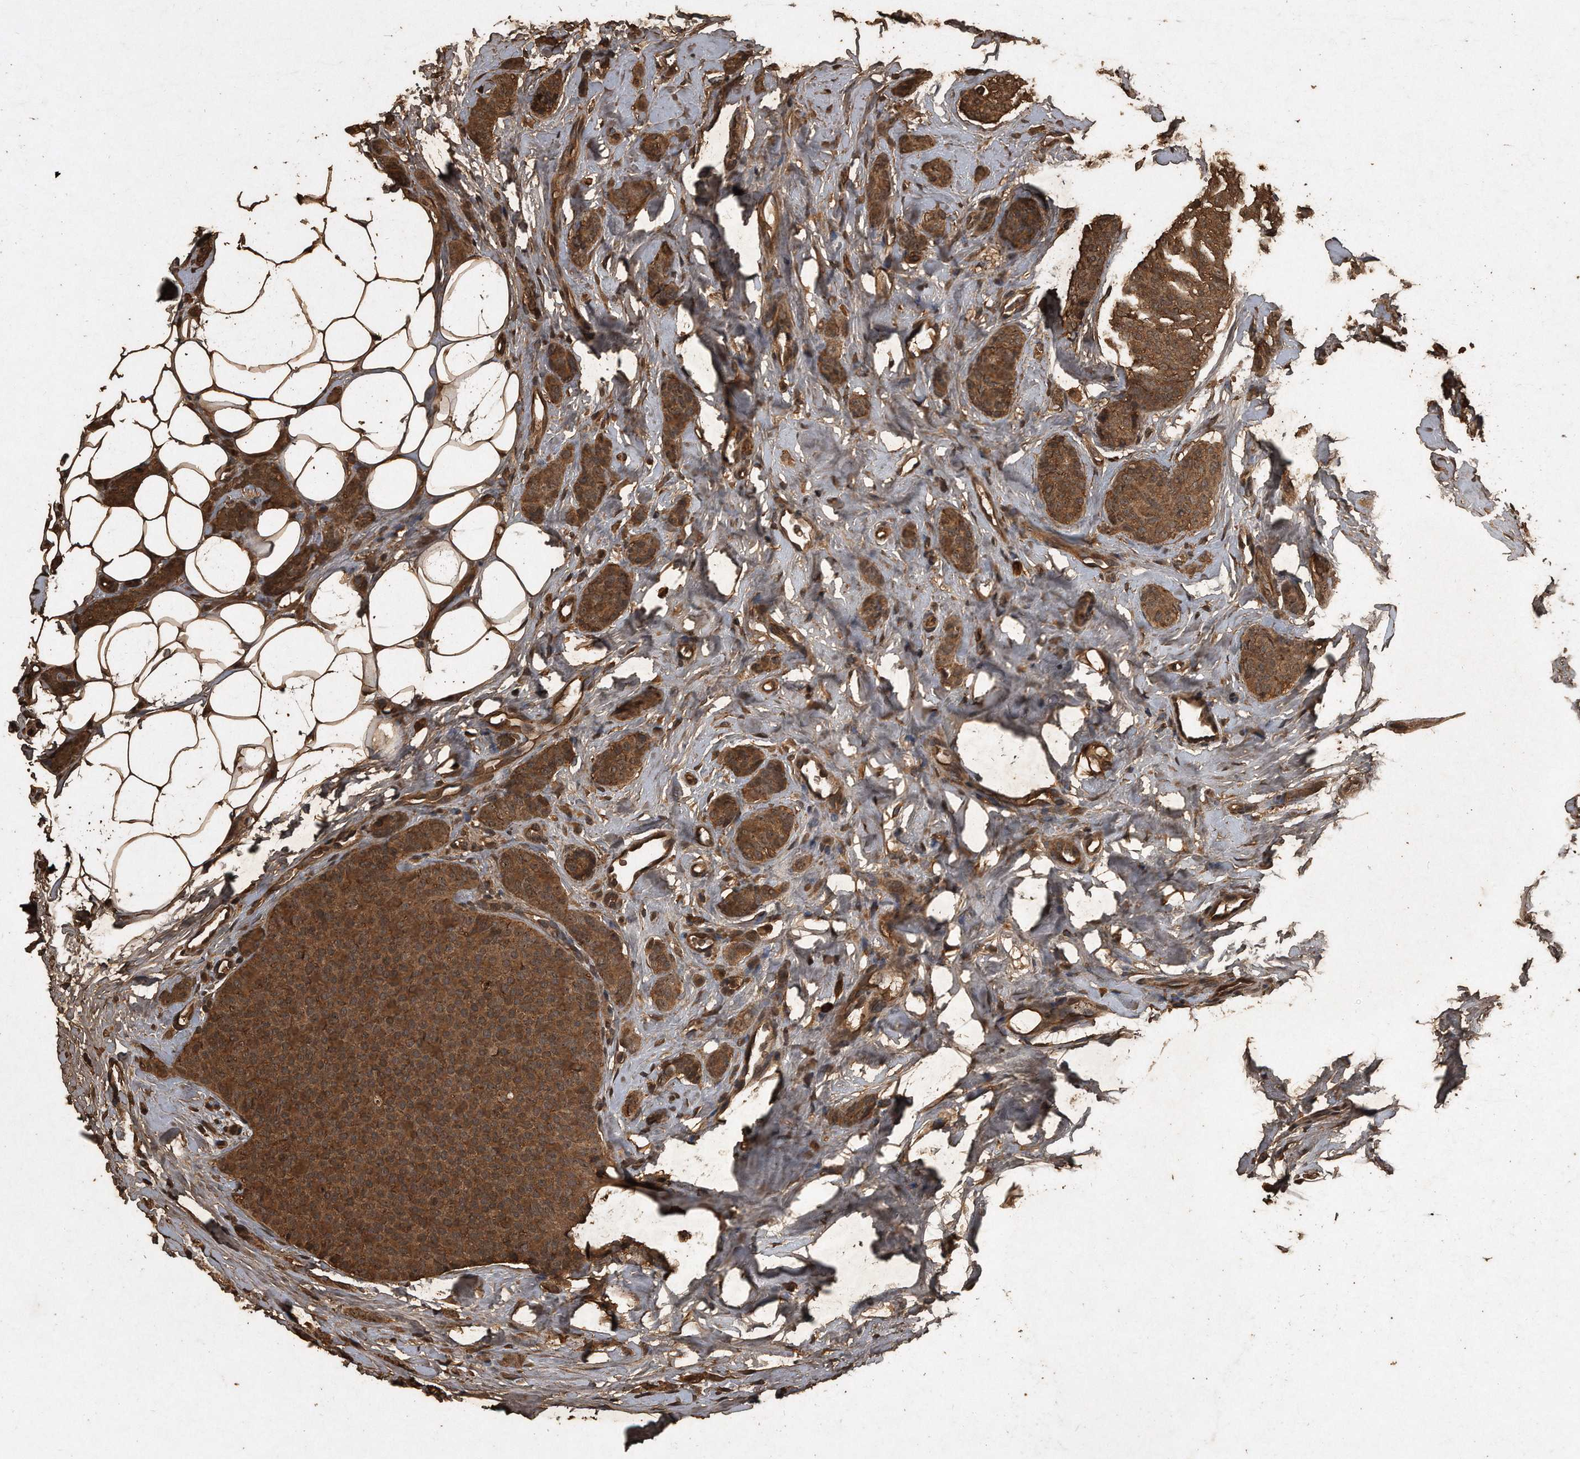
{"staining": {"intensity": "strong", "quantity": ">75%", "location": "cytoplasmic/membranous"}, "tissue": "breast cancer", "cell_type": "Tumor cells", "image_type": "cancer", "snomed": [{"axis": "morphology", "description": "Lobular carcinoma"}, {"axis": "topography", "description": "Skin"}, {"axis": "topography", "description": "Breast"}], "caption": "Immunohistochemical staining of human breast cancer (lobular carcinoma) displays high levels of strong cytoplasmic/membranous protein staining in about >75% of tumor cells. The staining is performed using DAB (3,3'-diaminobenzidine) brown chromogen to label protein expression. The nuclei are counter-stained blue using hematoxylin.", "gene": "CFLAR", "patient": {"sex": "female", "age": 46}}